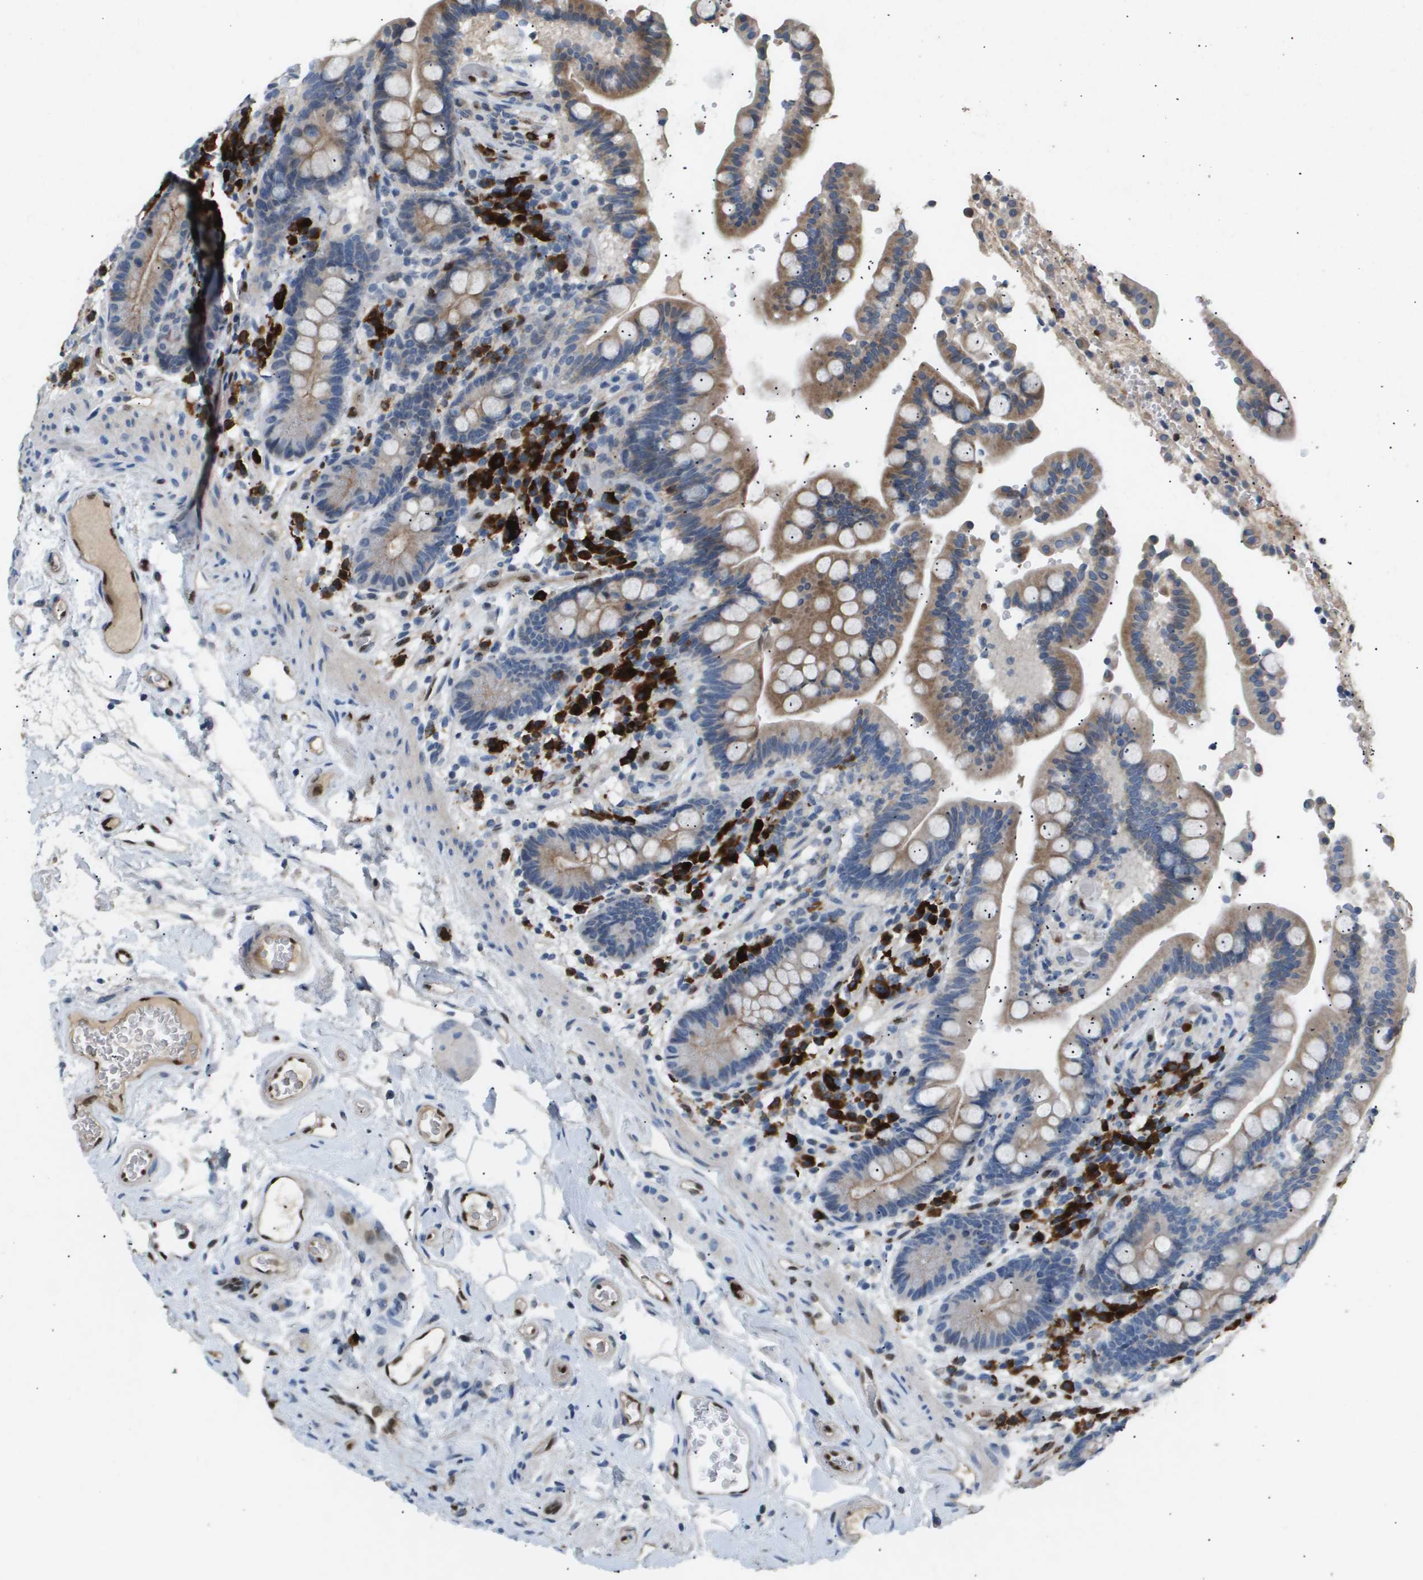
{"staining": {"intensity": "strong", "quantity": ">75%", "location": "nuclear"}, "tissue": "colon", "cell_type": "Endothelial cells", "image_type": "normal", "snomed": [{"axis": "morphology", "description": "Normal tissue, NOS"}, {"axis": "topography", "description": "Colon"}], "caption": "A photomicrograph of colon stained for a protein displays strong nuclear brown staining in endothelial cells. The staining was performed using DAB (3,3'-diaminobenzidine) to visualize the protein expression in brown, while the nuclei were stained in blue with hematoxylin (Magnification: 20x).", "gene": "ERG", "patient": {"sex": "male", "age": 73}}